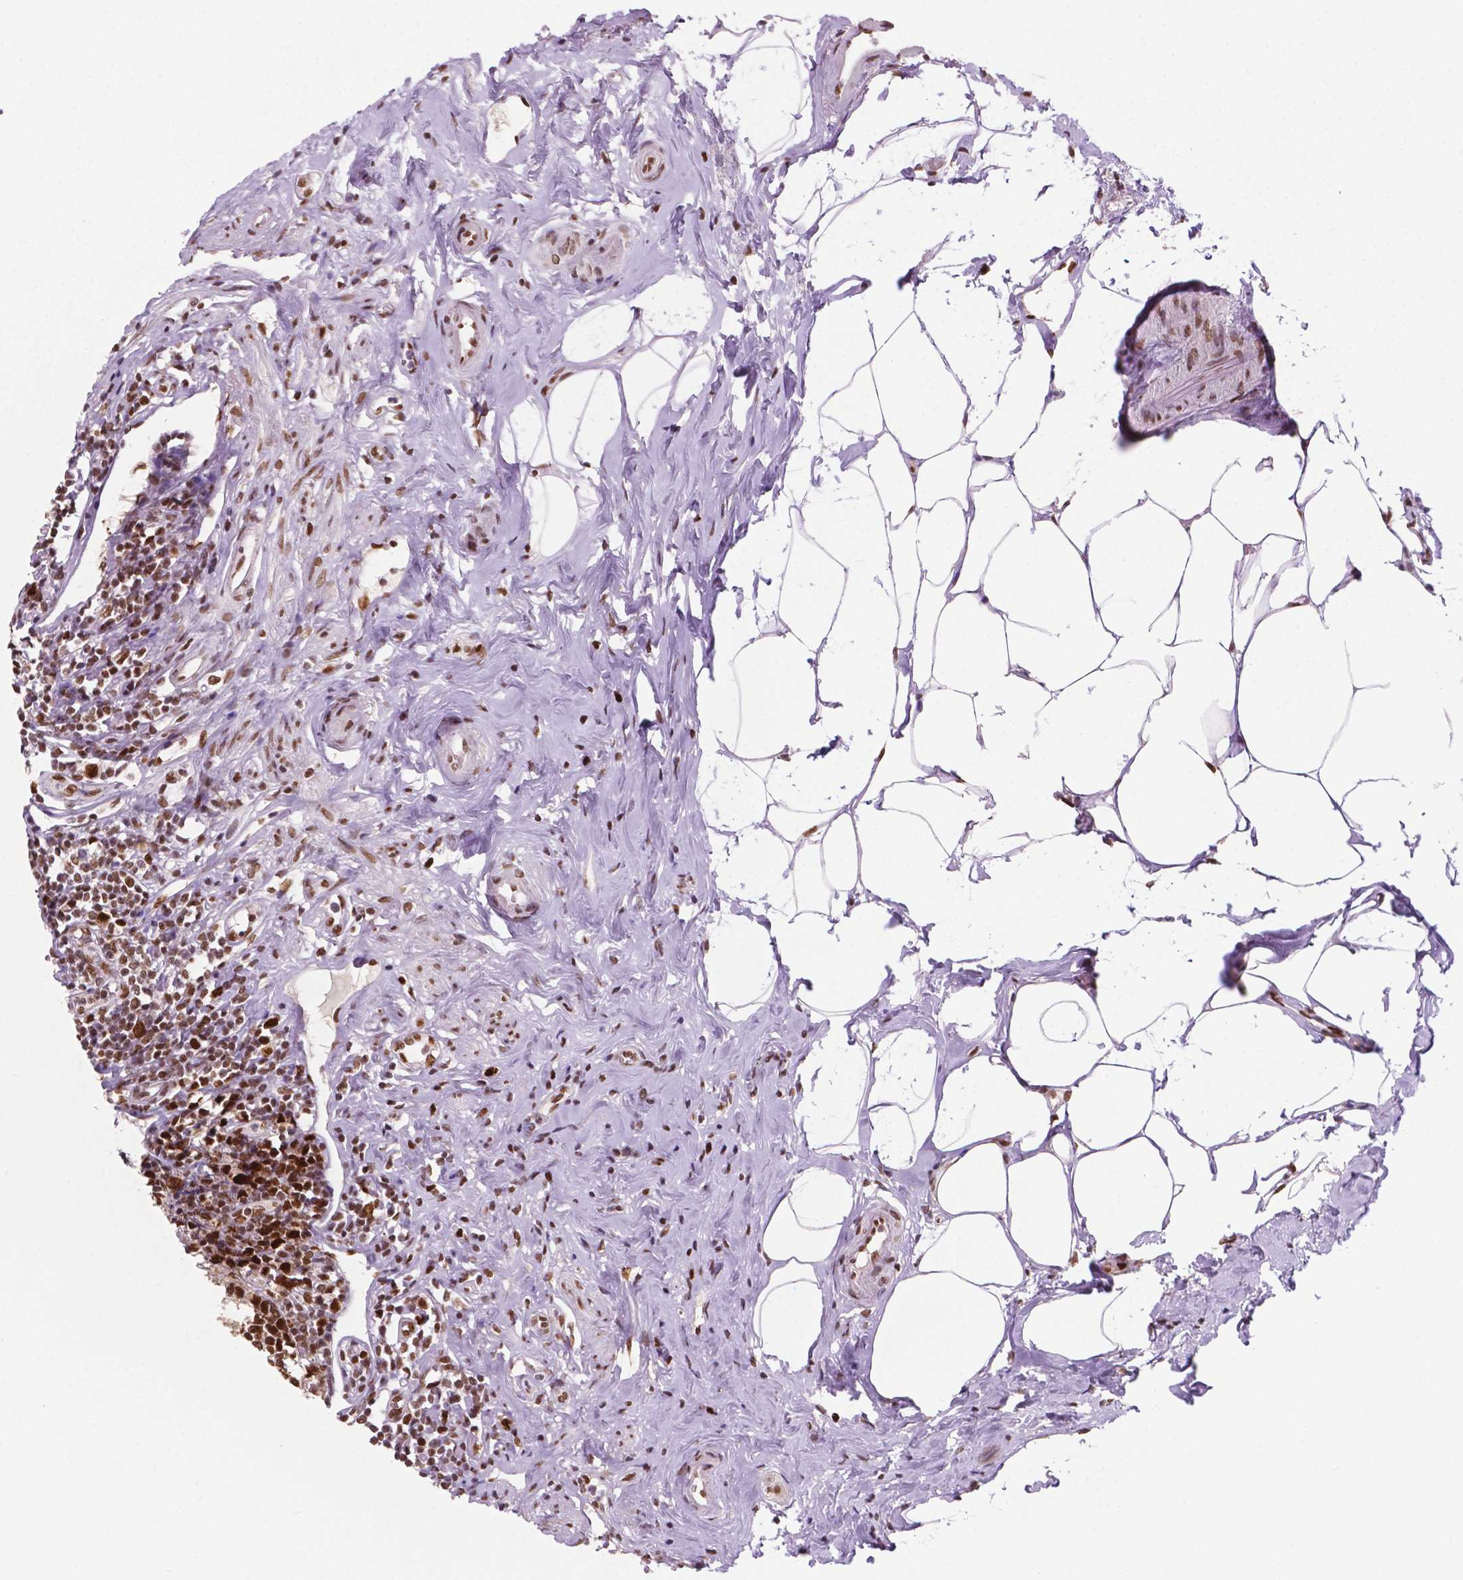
{"staining": {"intensity": "strong", "quantity": ">75%", "location": "nuclear"}, "tissue": "appendix", "cell_type": "Glandular cells", "image_type": "normal", "snomed": [{"axis": "morphology", "description": "Normal tissue, NOS"}, {"axis": "morphology", "description": "Carcinoma, endometroid"}, {"axis": "topography", "description": "Appendix"}, {"axis": "topography", "description": "Colon"}], "caption": "Immunohistochemical staining of unremarkable appendix displays >75% levels of strong nuclear protein expression in approximately >75% of glandular cells.", "gene": "MLH1", "patient": {"sex": "female", "age": 60}}